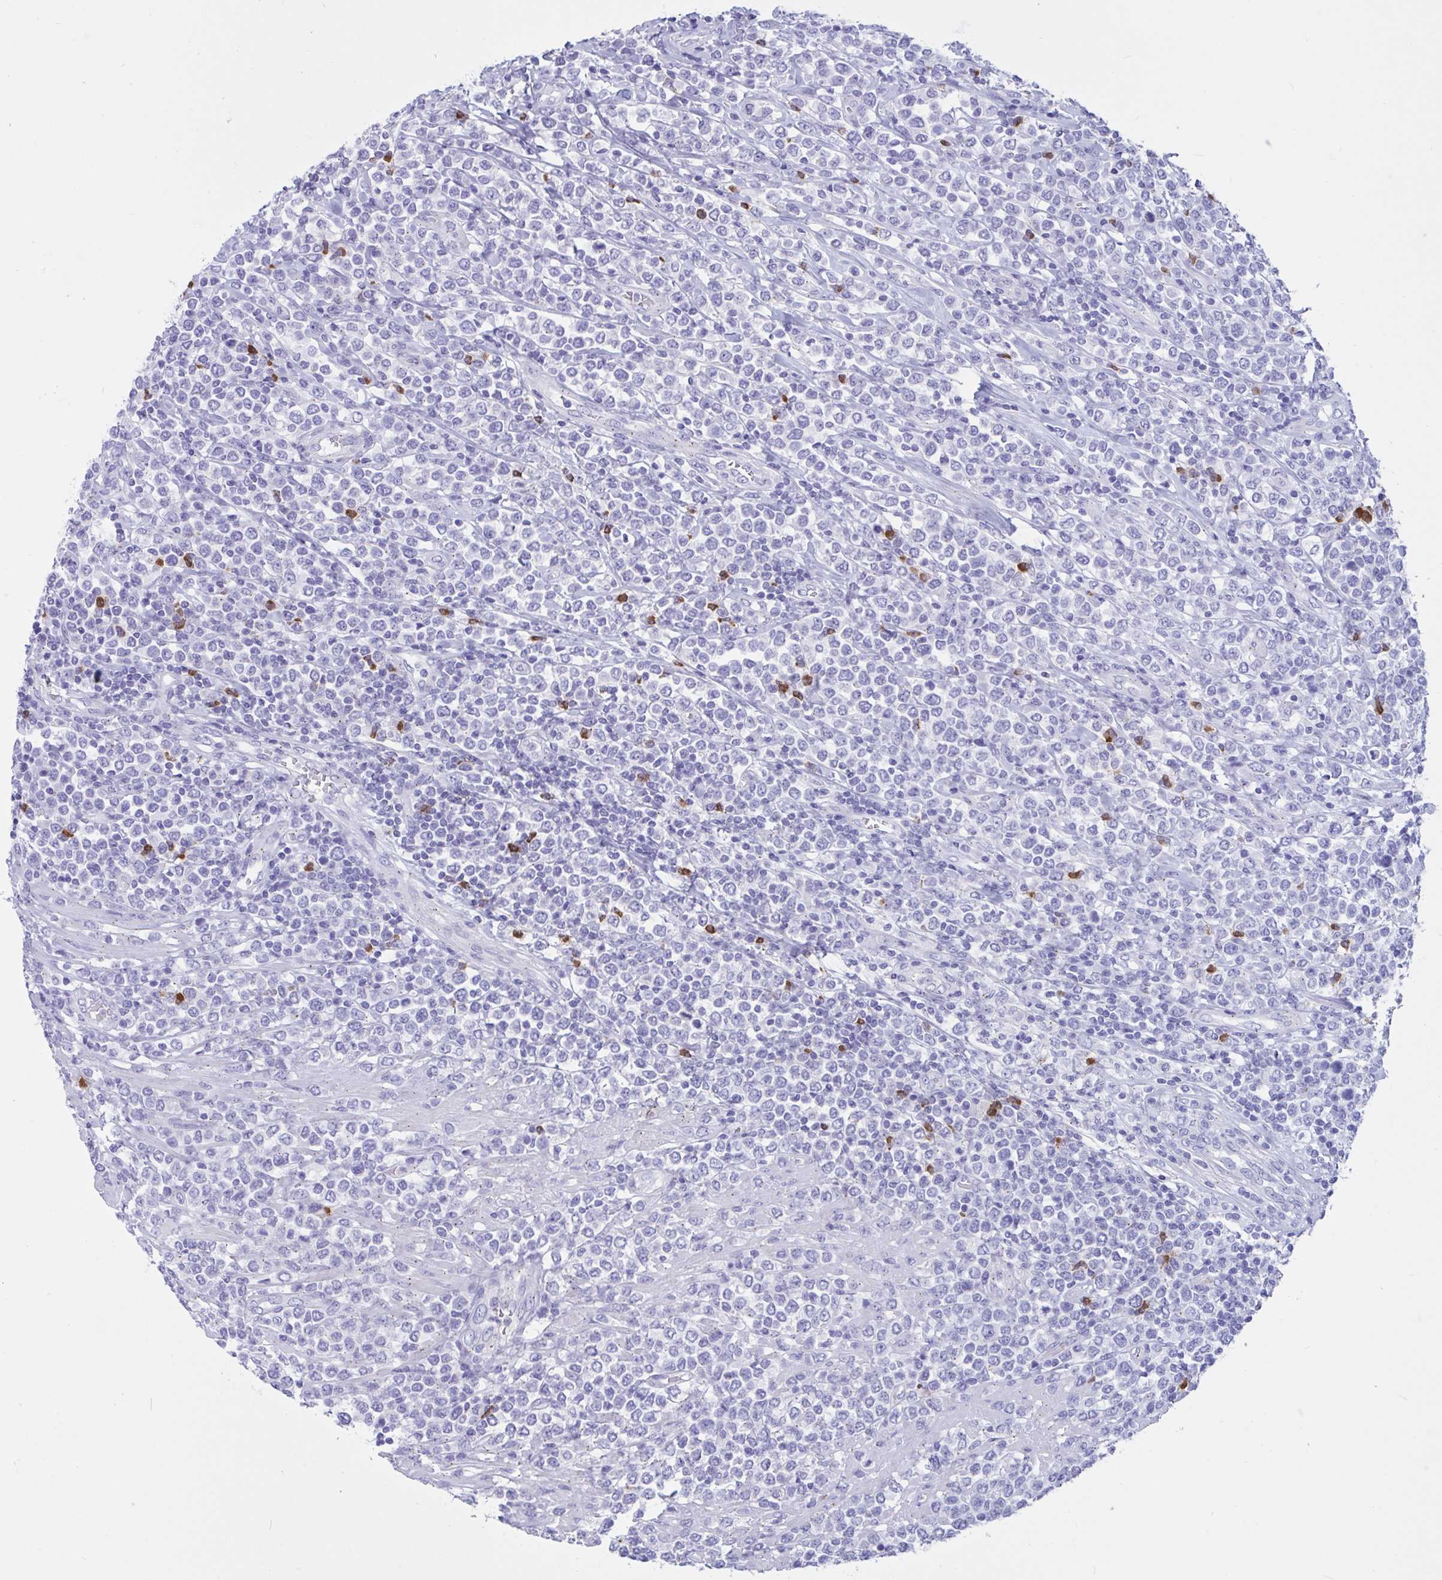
{"staining": {"intensity": "negative", "quantity": "none", "location": "none"}, "tissue": "lymphoma", "cell_type": "Tumor cells", "image_type": "cancer", "snomed": [{"axis": "morphology", "description": "Malignant lymphoma, non-Hodgkin's type, High grade"}, {"axis": "topography", "description": "Soft tissue"}], "caption": "Tumor cells show no significant protein expression in lymphoma. (Brightfield microscopy of DAB IHC at high magnification).", "gene": "RNASE3", "patient": {"sex": "female", "age": 56}}